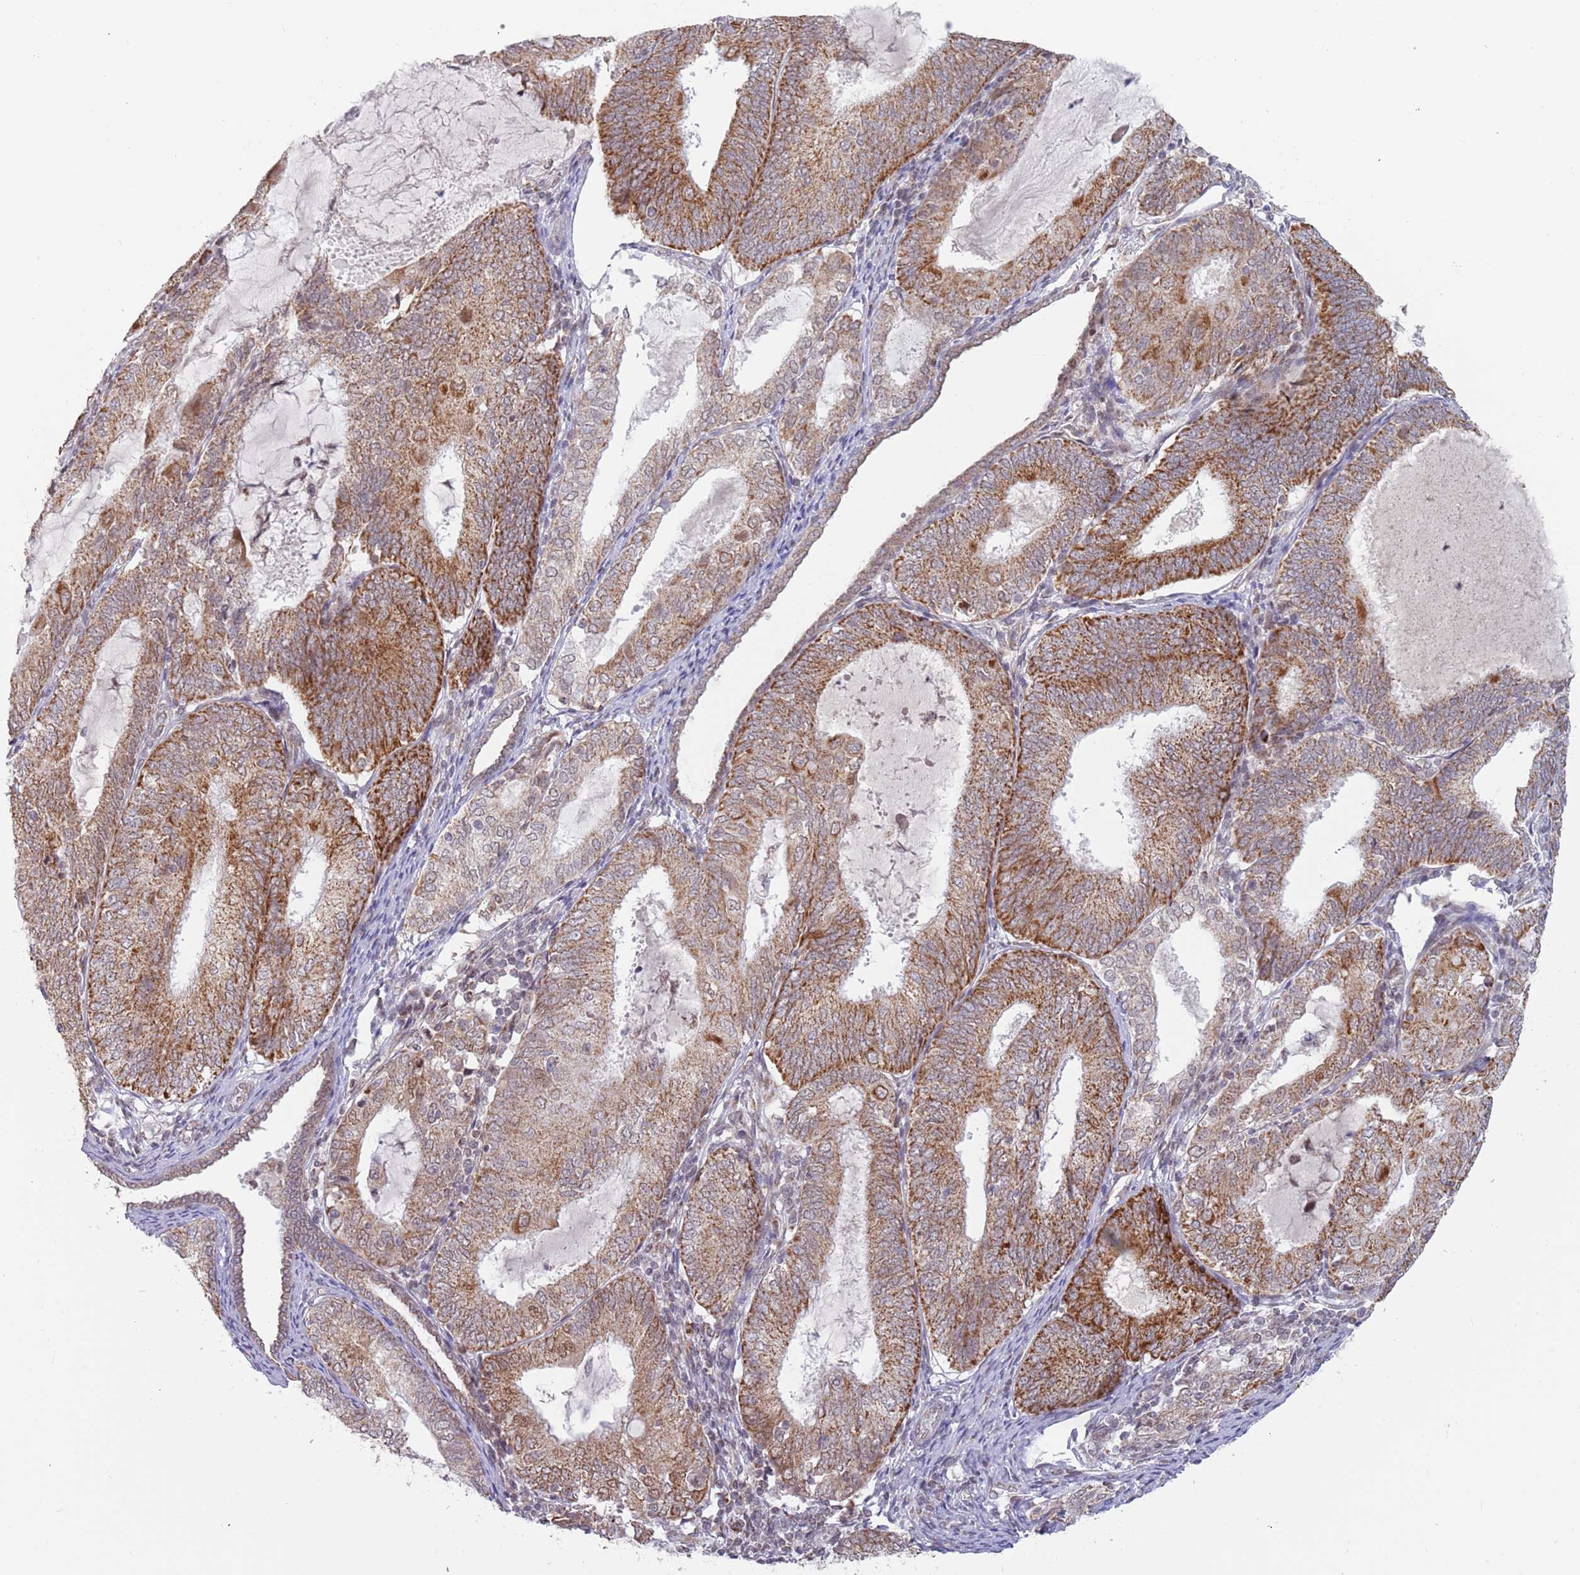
{"staining": {"intensity": "strong", "quantity": ">75%", "location": "cytoplasmic/membranous"}, "tissue": "endometrial cancer", "cell_type": "Tumor cells", "image_type": "cancer", "snomed": [{"axis": "morphology", "description": "Adenocarcinoma, NOS"}, {"axis": "topography", "description": "Endometrium"}], "caption": "DAB immunohistochemical staining of adenocarcinoma (endometrial) exhibits strong cytoplasmic/membranous protein positivity in about >75% of tumor cells.", "gene": "TIMM13", "patient": {"sex": "female", "age": 81}}